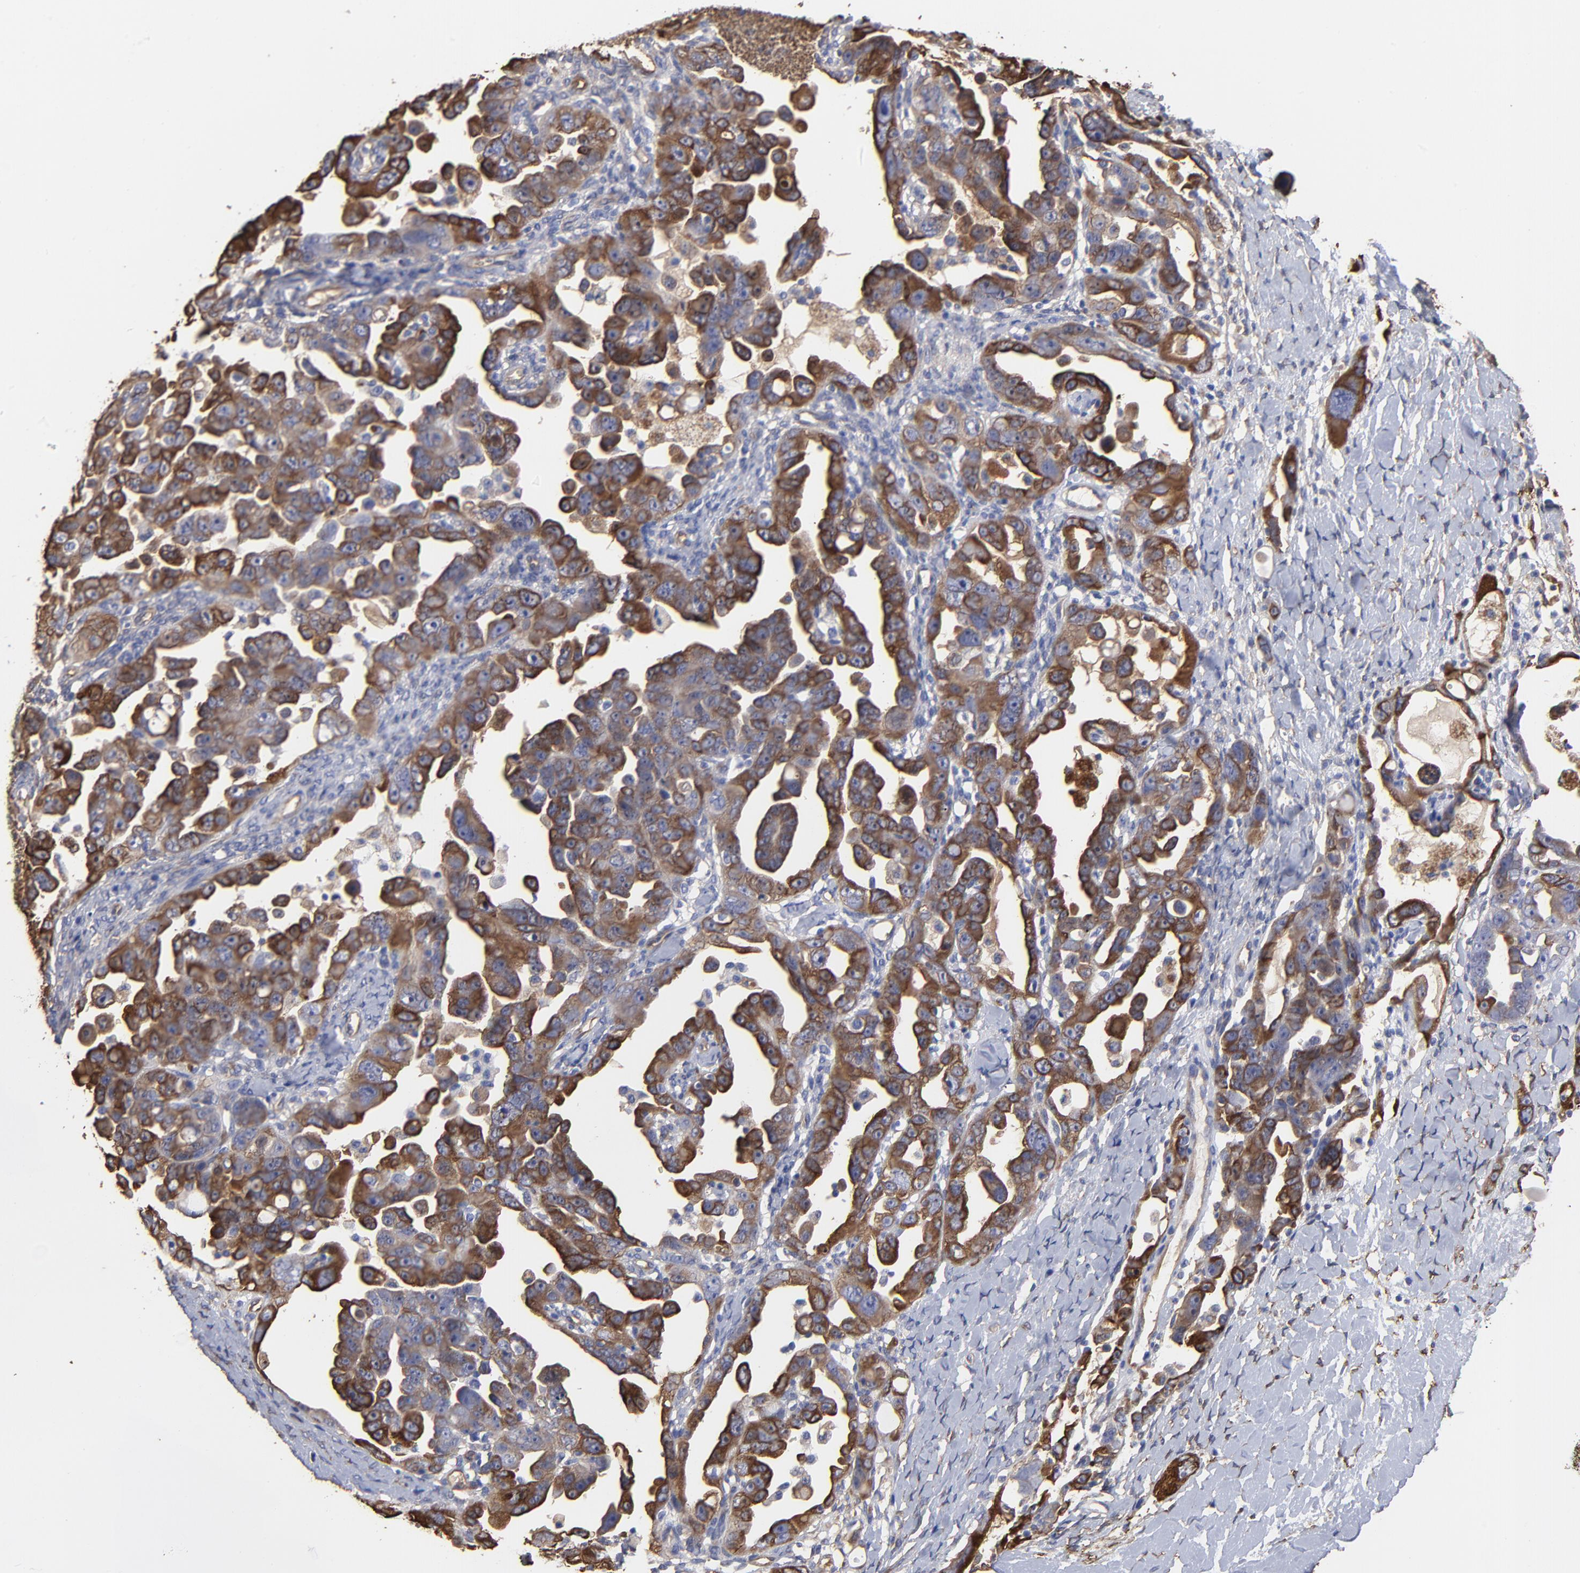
{"staining": {"intensity": "strong", "quantity": "25%-75%", "location": "cytoplasmic/membranous"}, "tissue": "ovarian cancer", "cell_type": "Tumor cells", "image_type": "cancer", "snomed": [{"axis": "morphology", "description": "Cystadenocarcinoma, serous, NOS"}, {"axis": "topography", "description": "Ovary"}], "caption": "The image exhibits staining of ovarian serous cystadenocarcinoma, revealing strong cytoplasmic/membranous protein expression (brown color) within tumor cells. (DAB = brown stain, brightfield microscopy at high magnification).", "gene": "CILP", "patient": {"sex": "female", "age": 66}}